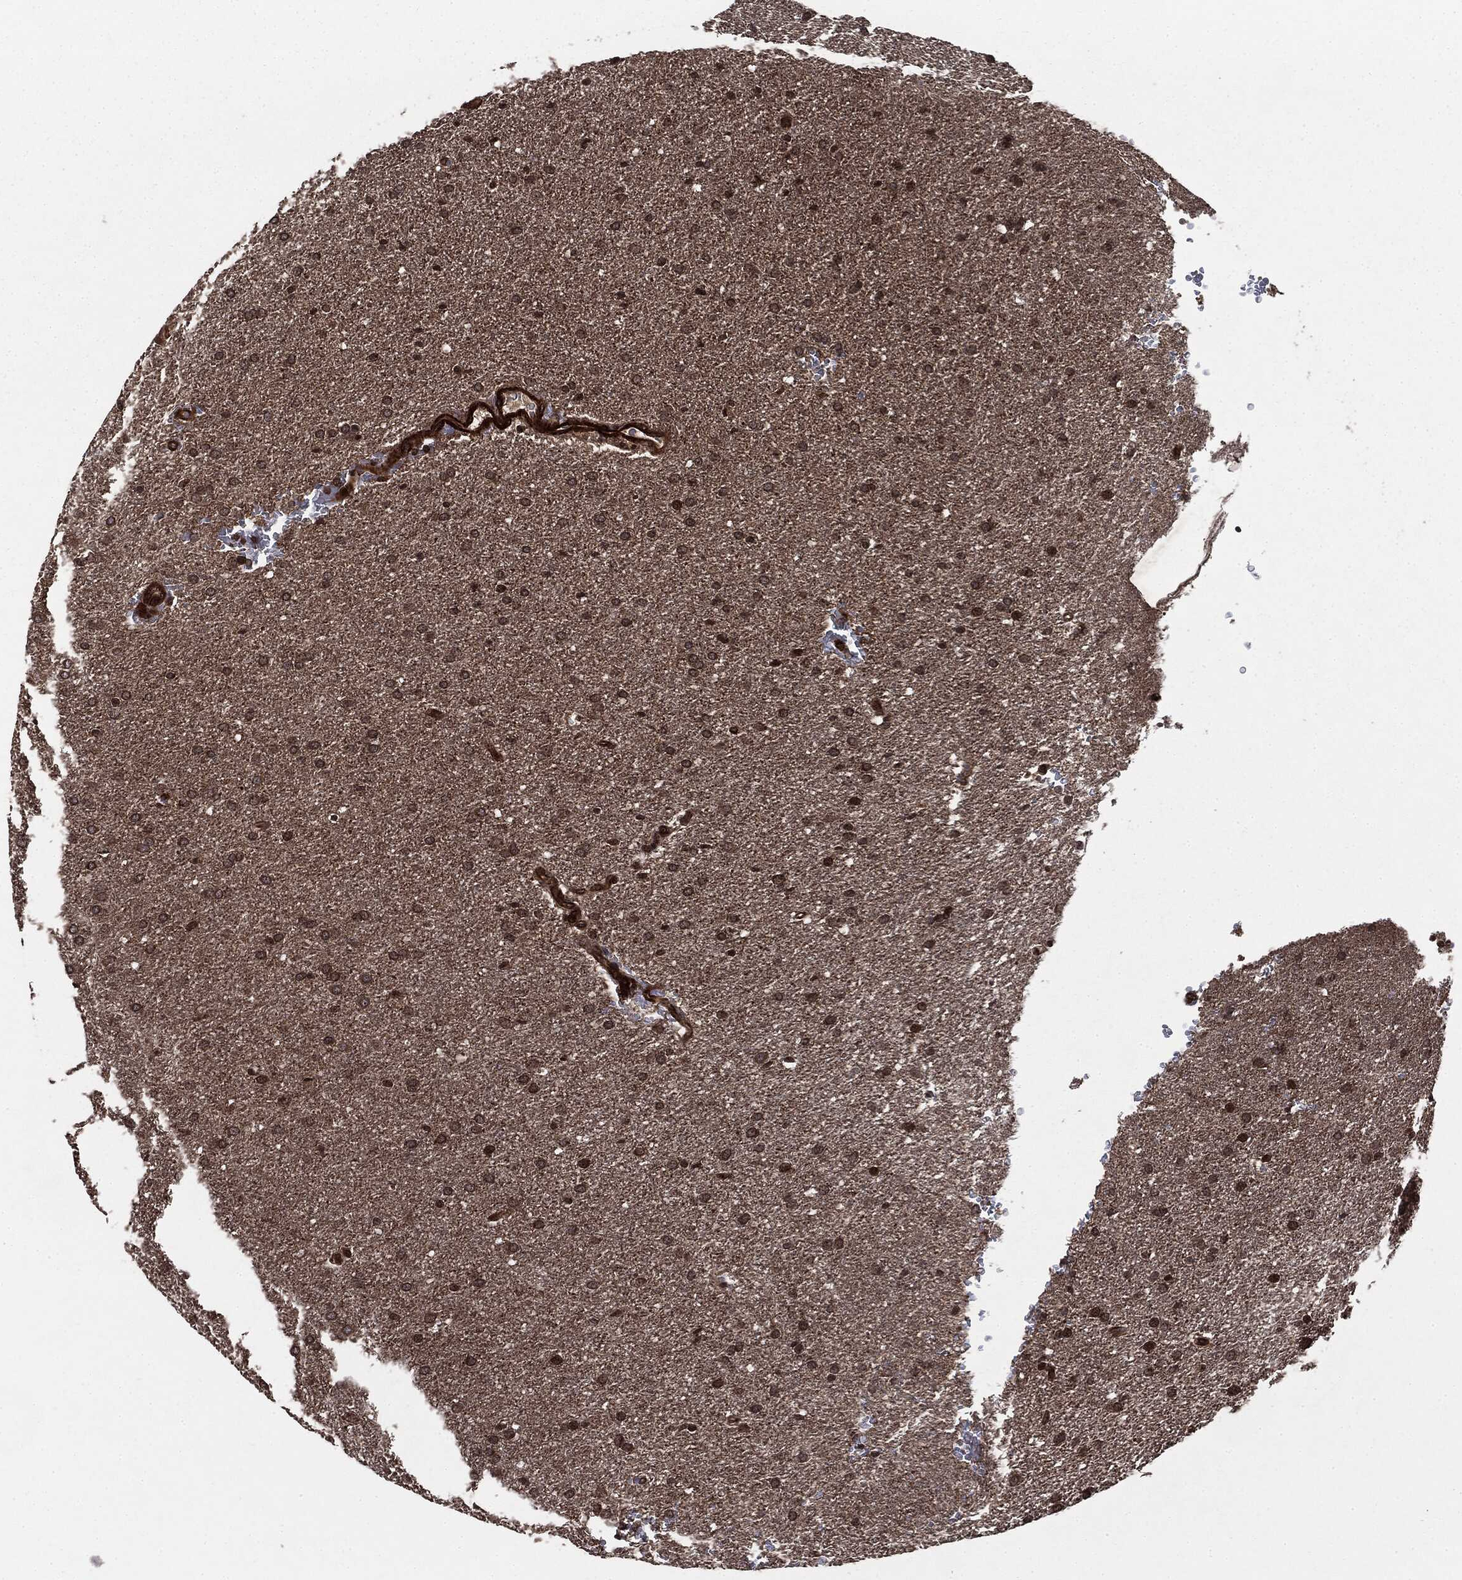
{"staining": {"intensity": "moderate", "quantity": ">75%", "location": "nuclear"}, "tissue": "glioma", "cell_type": "Tumor cells", "image_type": "cancer", "snomed": [{"axis": "morphology", "description": "Glioma, malignant, Low grade"}, {"axis": "topography", "description": "Brain"}], "caption": "This is a photomicrograph of IHC staining of malignant glioma (low-grade), which shows moderate staining in the nuclear of tumor cells.", "gene": "CARD6", "patient": {"sex": "female", "age": 37}}